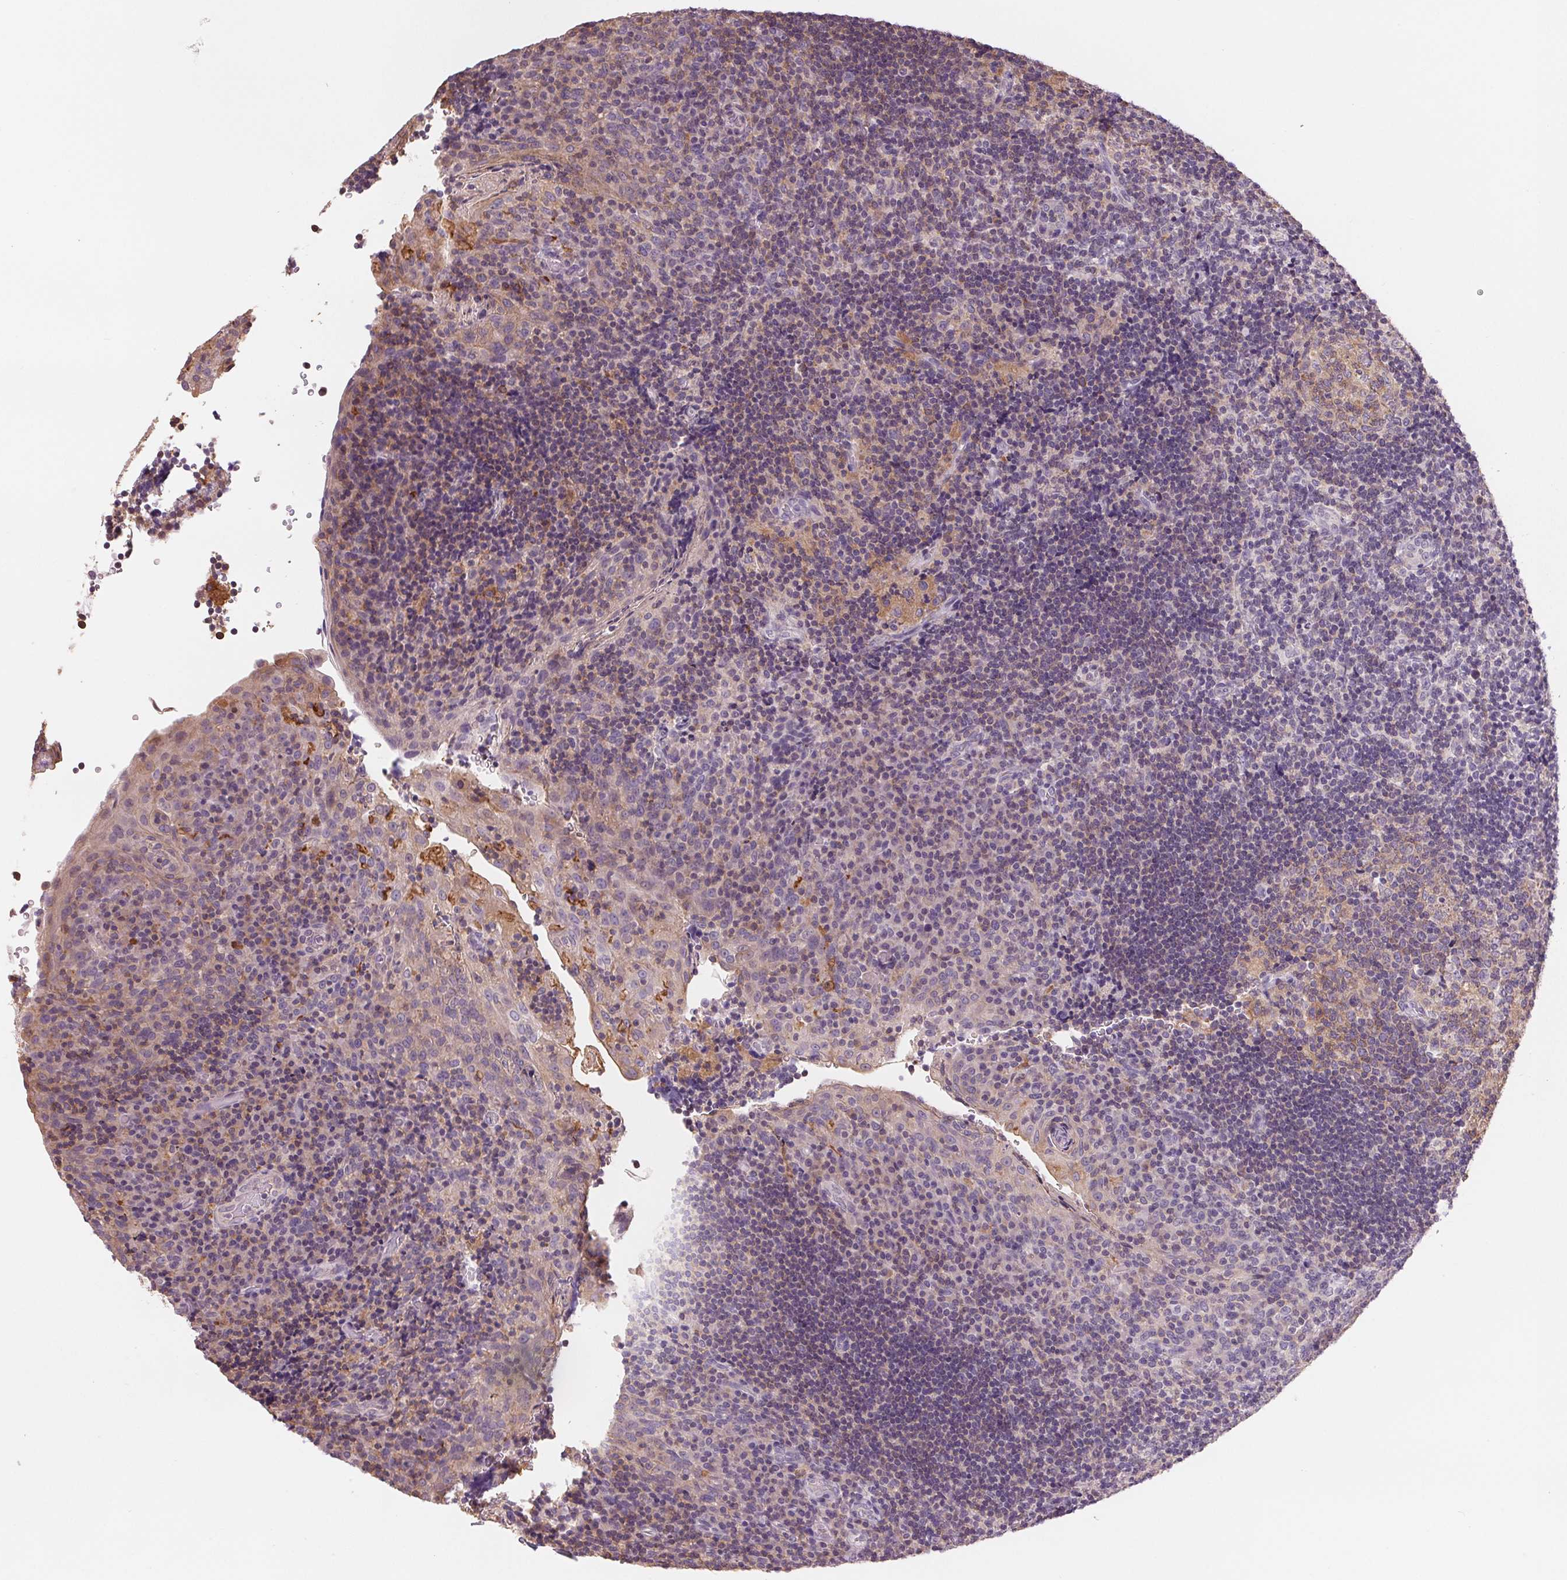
{"staining": {"intensity": "weak", "quantity": "<25%", "location": "cytoplasmic/membranous"}, "tissue": "tonsil", "cell_type": "Germinal center cells", "image_type": "normal", "snomed": [{"axis": "morphology", "description": "Normal tissue, NOS"}, {"axis": "topography", "description": "Tonsil"}], "caption": "High magnification brightfield microscopy of benign tonsil stained with DAB (3,3'-diaminobenzidine) (brown) and counterstained with hematoxylin (blue): germinal center cells show no significant staining. (DAB immunohistochemistry (IHC), high magnification).", "gene": "VTCN1", "patient": {"sex": "male", "age": 17}}